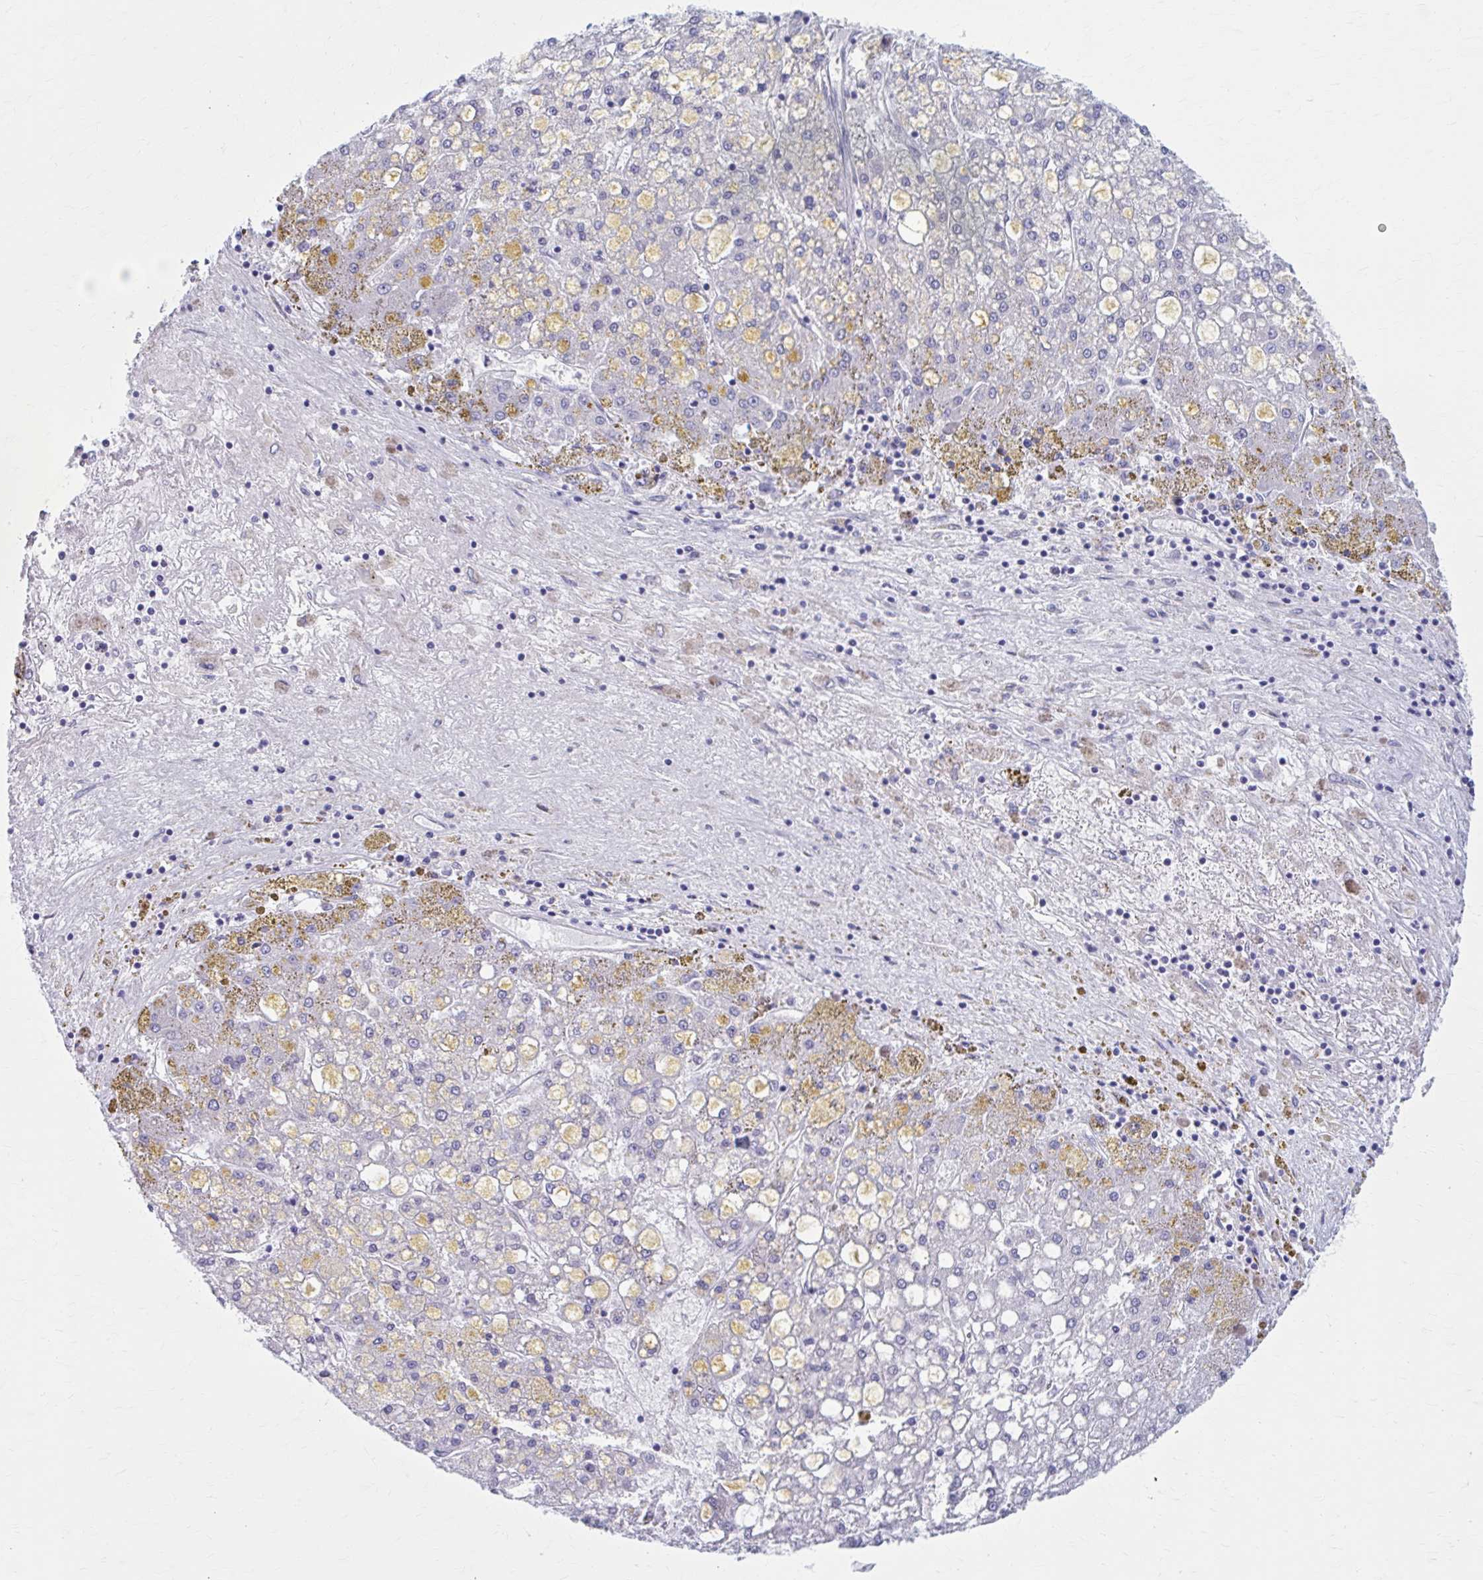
{"staining": {"intensity": "negative", "quantity": "none", "location": "none"}, "tissue": "liver cancer", "cell_type": "Tumor cells", "image_type": "cancer", "snomed": [{"axis": "morphology", "description": "Carcinoma, Hepatocellular, NOS"}, {"axis": "topography", "description": "Liver"}], "caption": "Immunohistochemistry photomicrograph of neoplastic tissue: human liver cancer (hepatocellular carcinoma) stained with DAB (3,3'-diaminobenzidine) reveals no significant protein expression in tumor cells.", "gene": "CCDC105", "patient": {"sex": "male", "age": 67}}